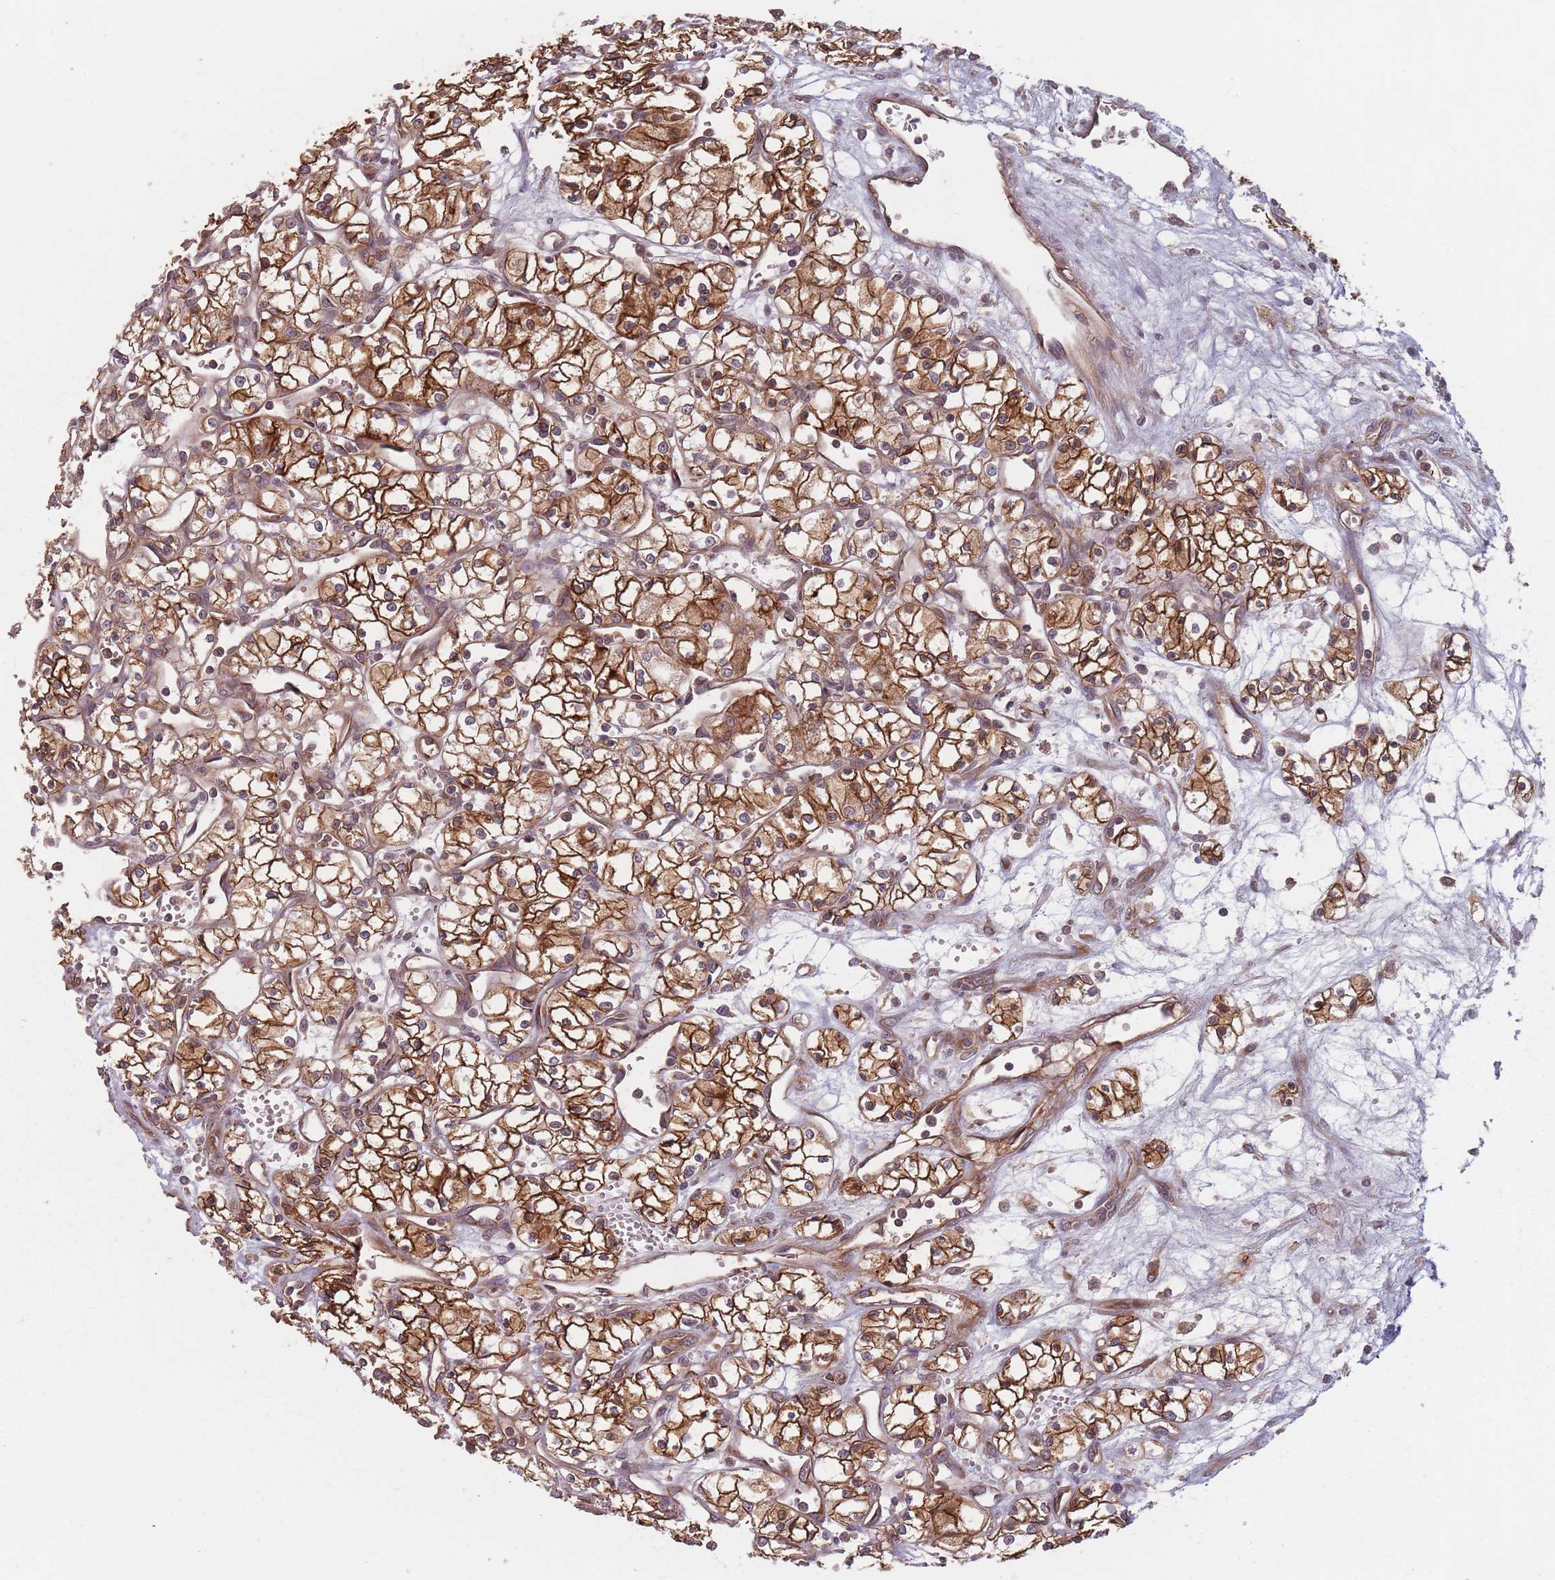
{"staining": {"intensity": "strong", "quantity": ">75%", "location": "cytoplasmic/membranous"}, "tissue": "renal cancer", "cell_type": "Tumor cells", "image_type": "cancer", "snomed": [{"axis": "morphology", "description": "Adenocarcinoma, NOS"}, {"axis": "topography", "description": "Kidney"}], "caption": "This photomicrograph reveals renal adenocarcinoma stained with immunohistochemistry to label a protein in brown. The cytoplasmic/membranous of tumor cells show strong positivity for the protein. Nuclei are counter-stained blue.", "gene": "C3orf14", "patient": {"sex": "male", "age": 59}}